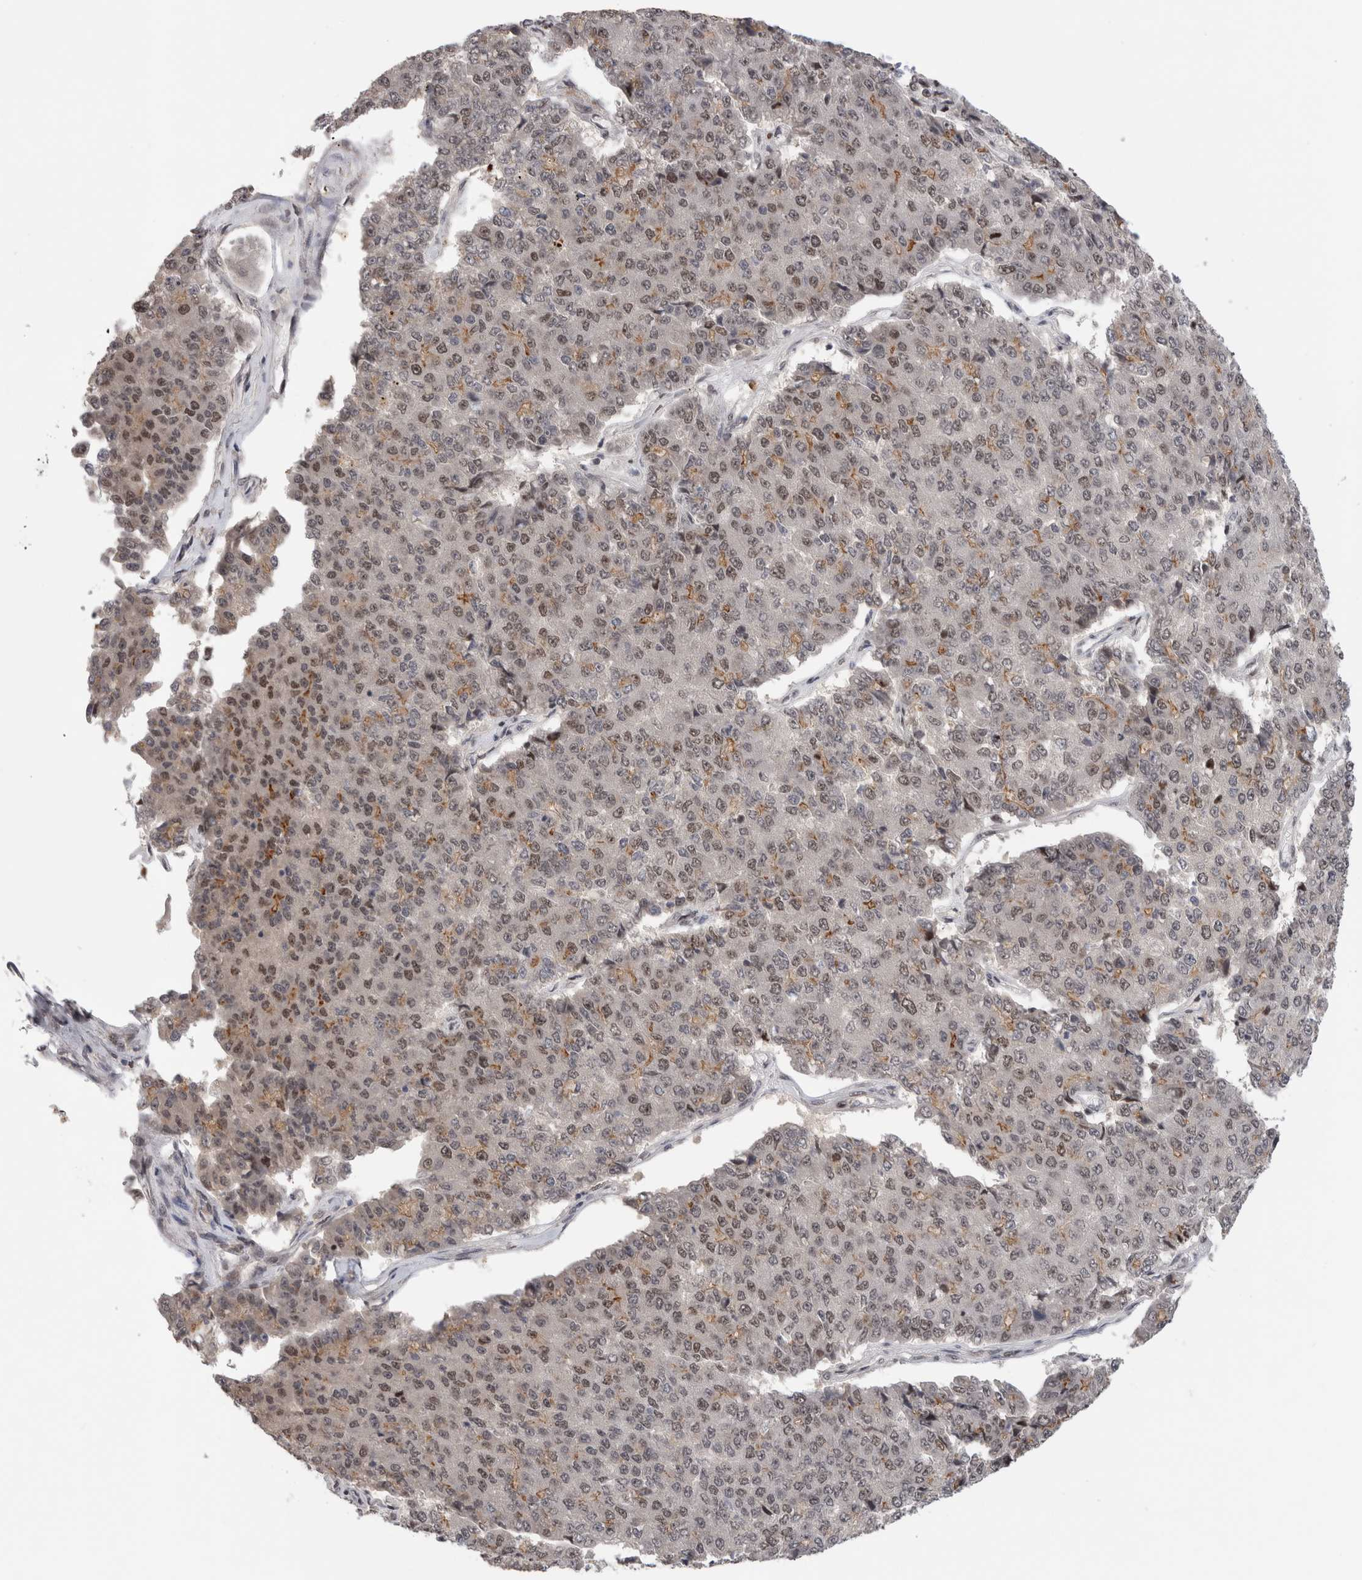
{"staining": {"intensity": "moderate", "quantity": "25%-75%", "location": "nuclear"}, "tissue": "pancreatic cancer", "cell_type": "Tumor cells", "image_type": "cancer", "snomed": [{"axis": "morphology", "description": "Adenocarcinoma, NOS"}, {"axis": "topography", "description": "Pancreas"}], "caption": "Tumor cells exhibit medium levels of moderate nuclear staining in approximately 25%-75% of cells in adenocarcinoma (pancreatic). The protein of interest is stained brown, and the nuclei are stained in blue (DAB IHC with brightfield microscopy, high magnification).", "gene": "ZNF521", "patient": {"sex": "male", "age": 50}}